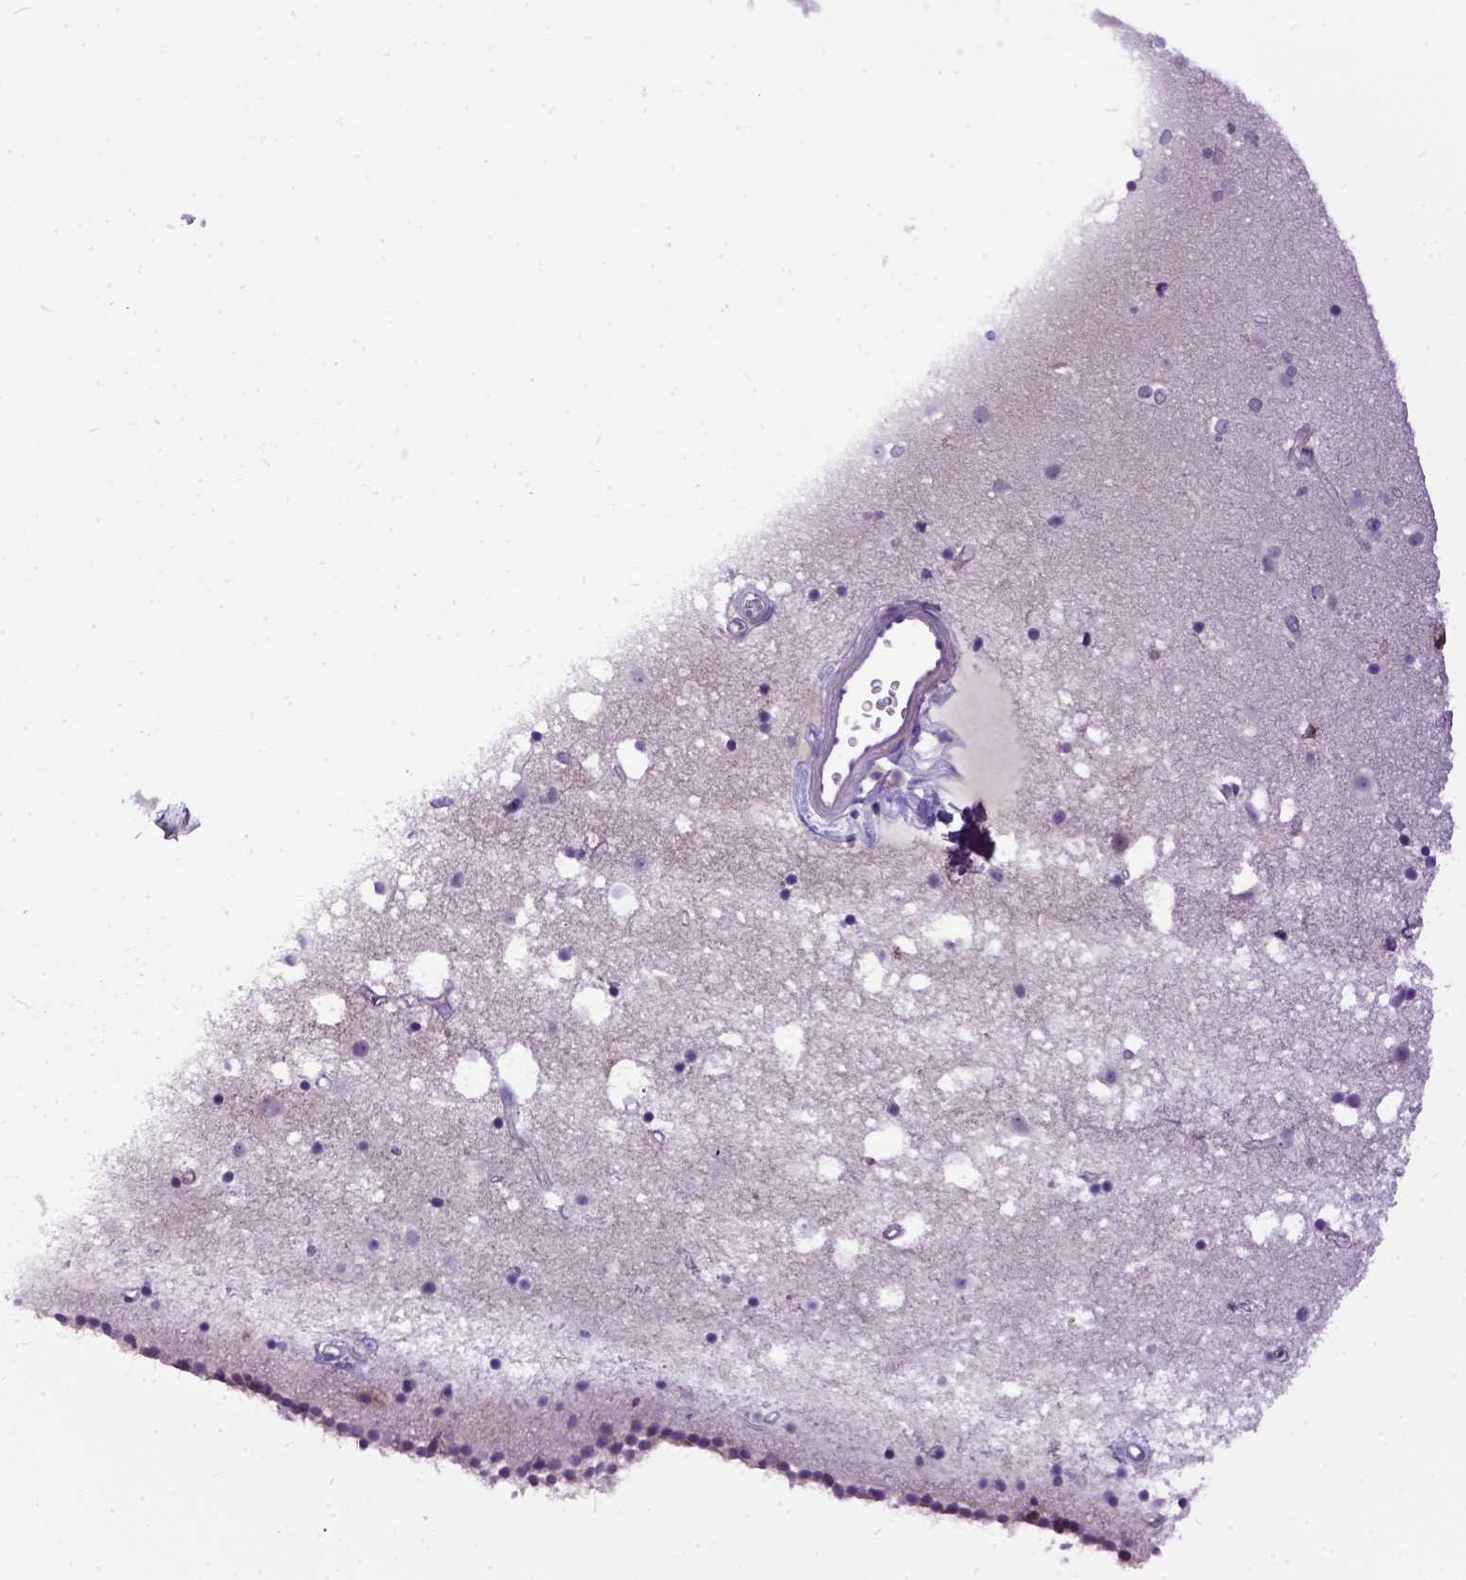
{"staining": {"intensity": "negative", "quantity": "none", "location": "none"}, "tissue": "caudate", "cell_type": "Glial cells", "image_type": "normal", "snomed": [{"axis": "morphology", "description": "Normal tissue, NOS"}, {"axis": "topography", "description": "Lateral ventricle wall"}], "caption": "Glial cells show no significant staining in unremarkable caudate. The staining was performed using DAB to visualize the protein expression in brown, while the nuclei were stained in blue with hematoxylin (Magnification: 20x).", "gene": "NEK5", "patient": {"sex": "female", "age": 71}}